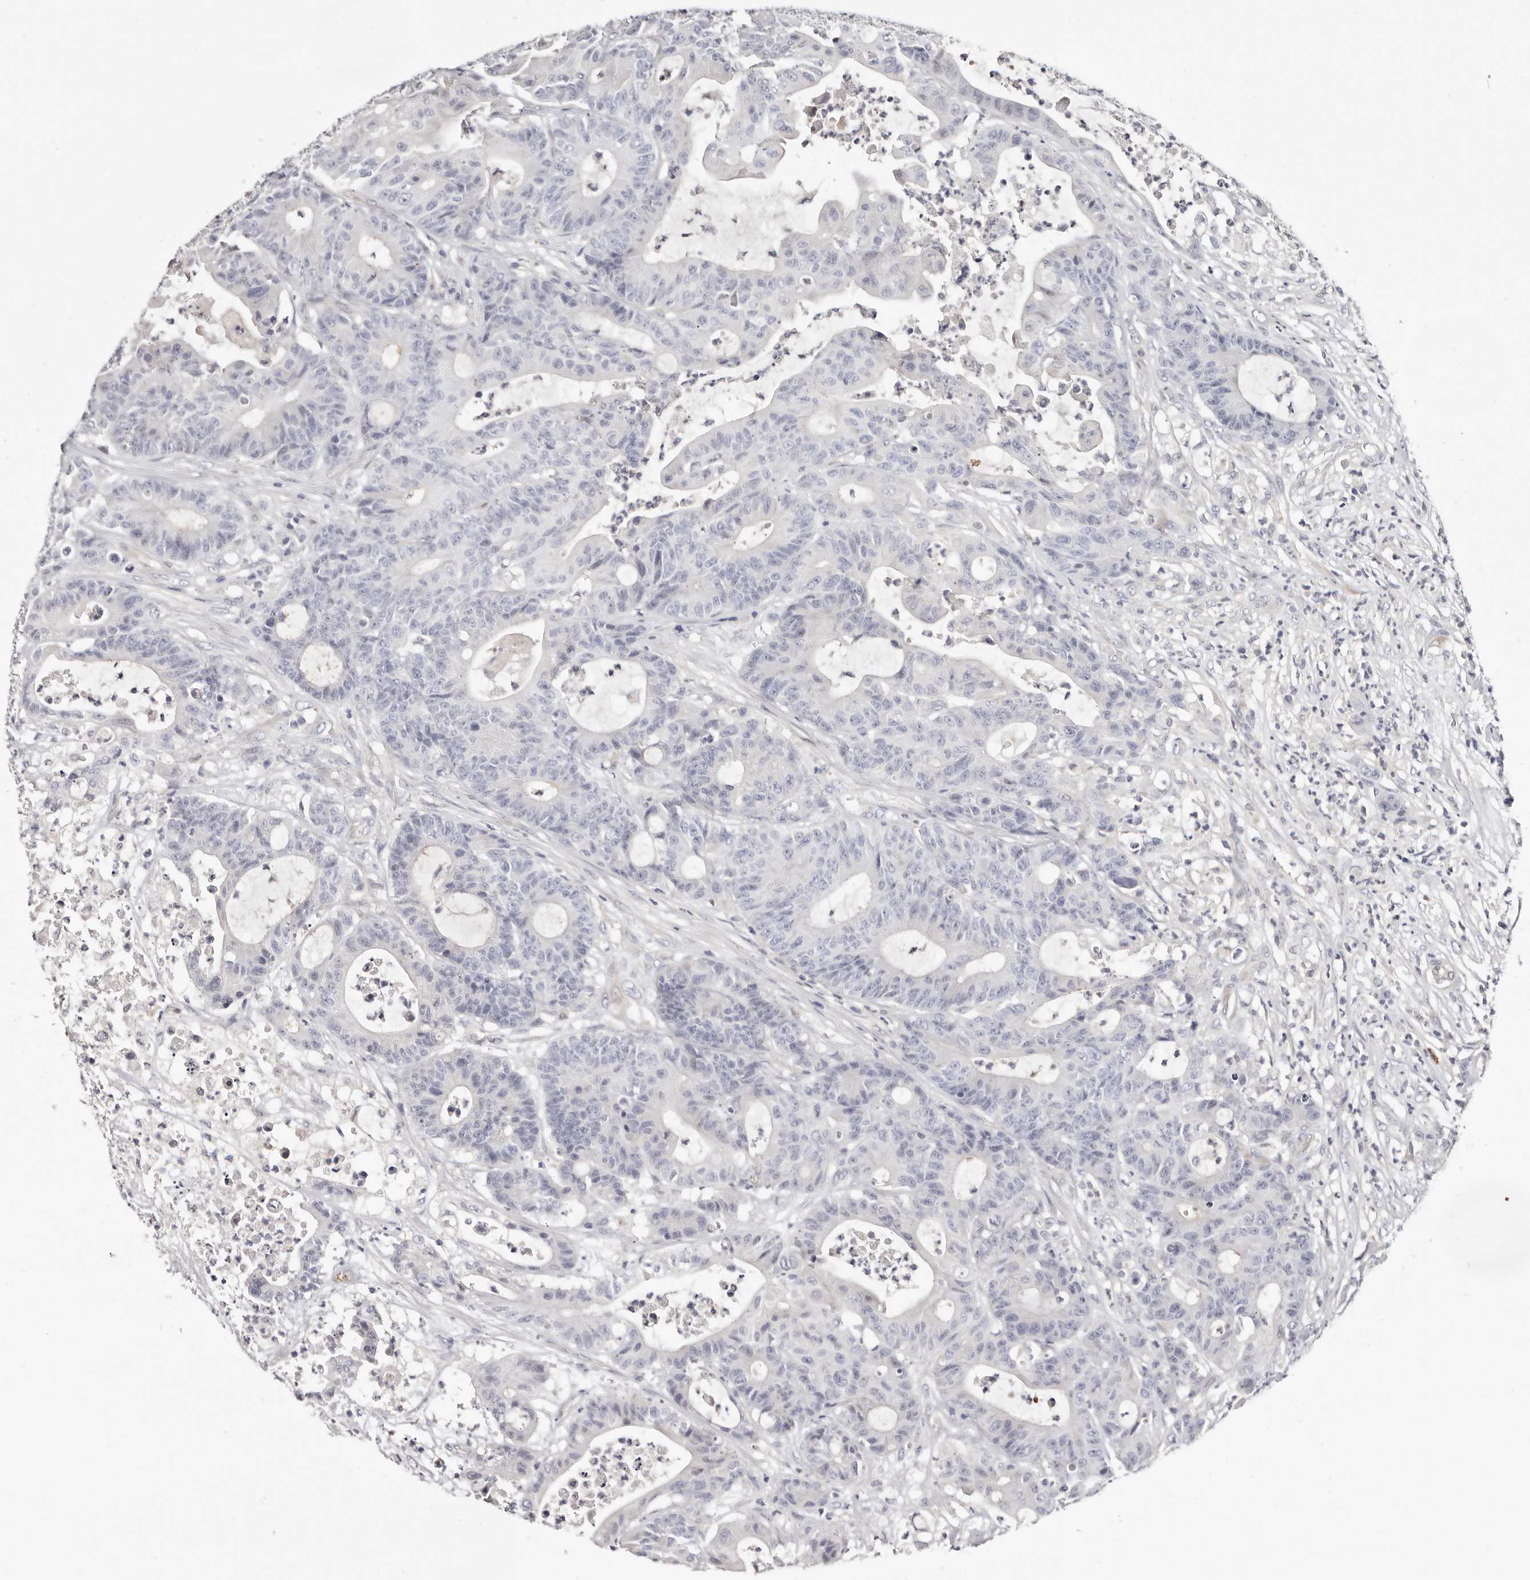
{"staining": {"intensity": "negative", "quantity": "none", "location": "none"}, "tissue": "colorectal cancer", "cell_type": "Tumor cells", "image_type": "cancer", "snomed": [{"axis": "morphology", "description": "Adenocarcinoma, NOS"}, {"axis": "topography", "description": "Colon"}], "caption": "Tumor cells show no significant protein expression in colorectal cancer (adenocarcinoma). Brightfield microscopy of IHC stained with DAB (brown) and hematoxylin (blue), captured at high magnification.", "gene": "PKDCC", "patient": {"sex": "female", "age": 84}}